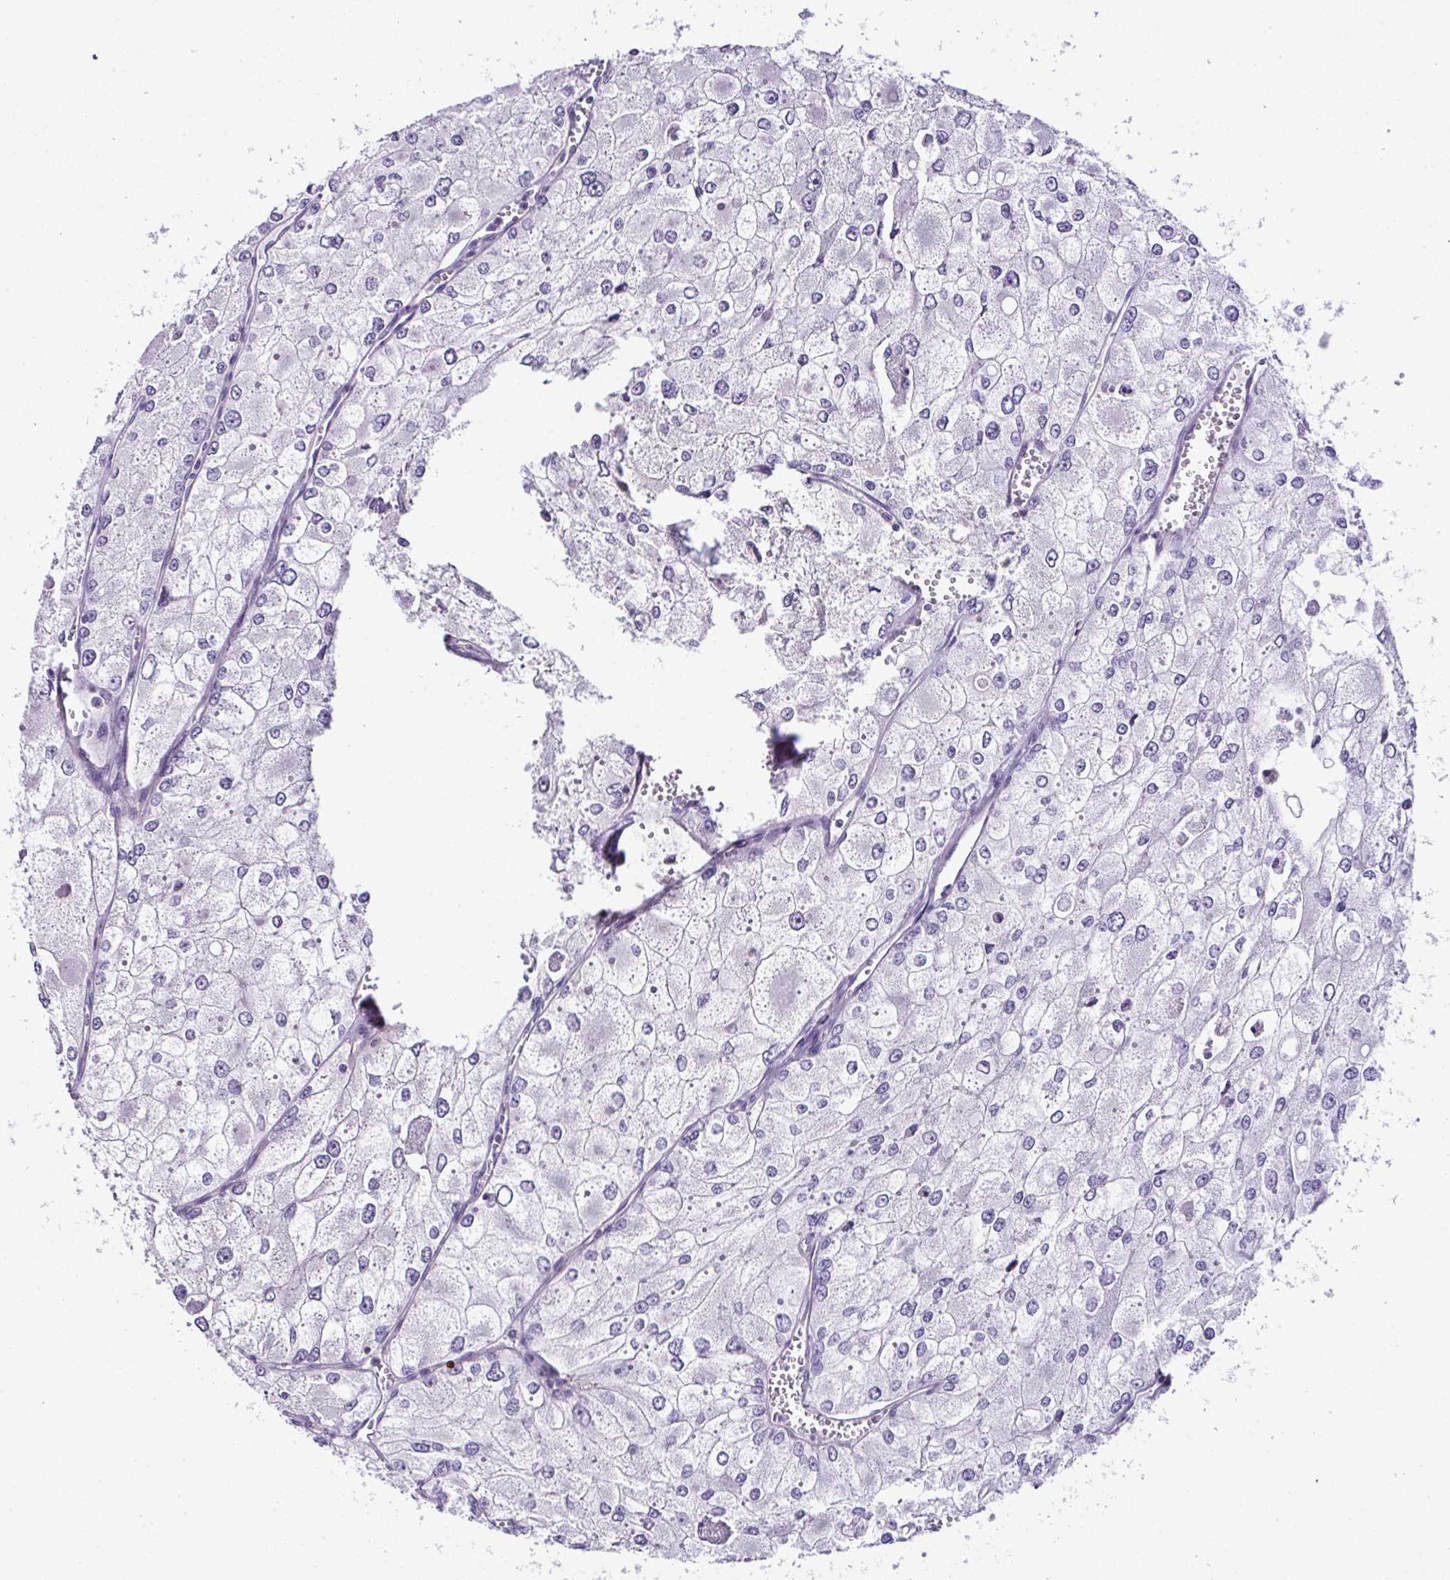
{"staining": {"intensity": "negative", "quantity": "none", "location": "none"}, "tissue": "renal cancer", "cell_type": "Tumor cells", "image_type": "cancer", "snomed": [{"axis": "morphology", "description": "Adenocarcinoma, NOS"}, {"axis": "topography", "description": "Kidney"}], "caption": "There is no significant staining in tumor cells of renal cancer (adenocarcinoma). The staining was performed using DAB to visualize the protein expression in brown, while the nuclei were stained in blue with hematoxylin (Magnification: 20x).", "gene": "OR4P4", "patient": {"sex": "female", "age": 70}}